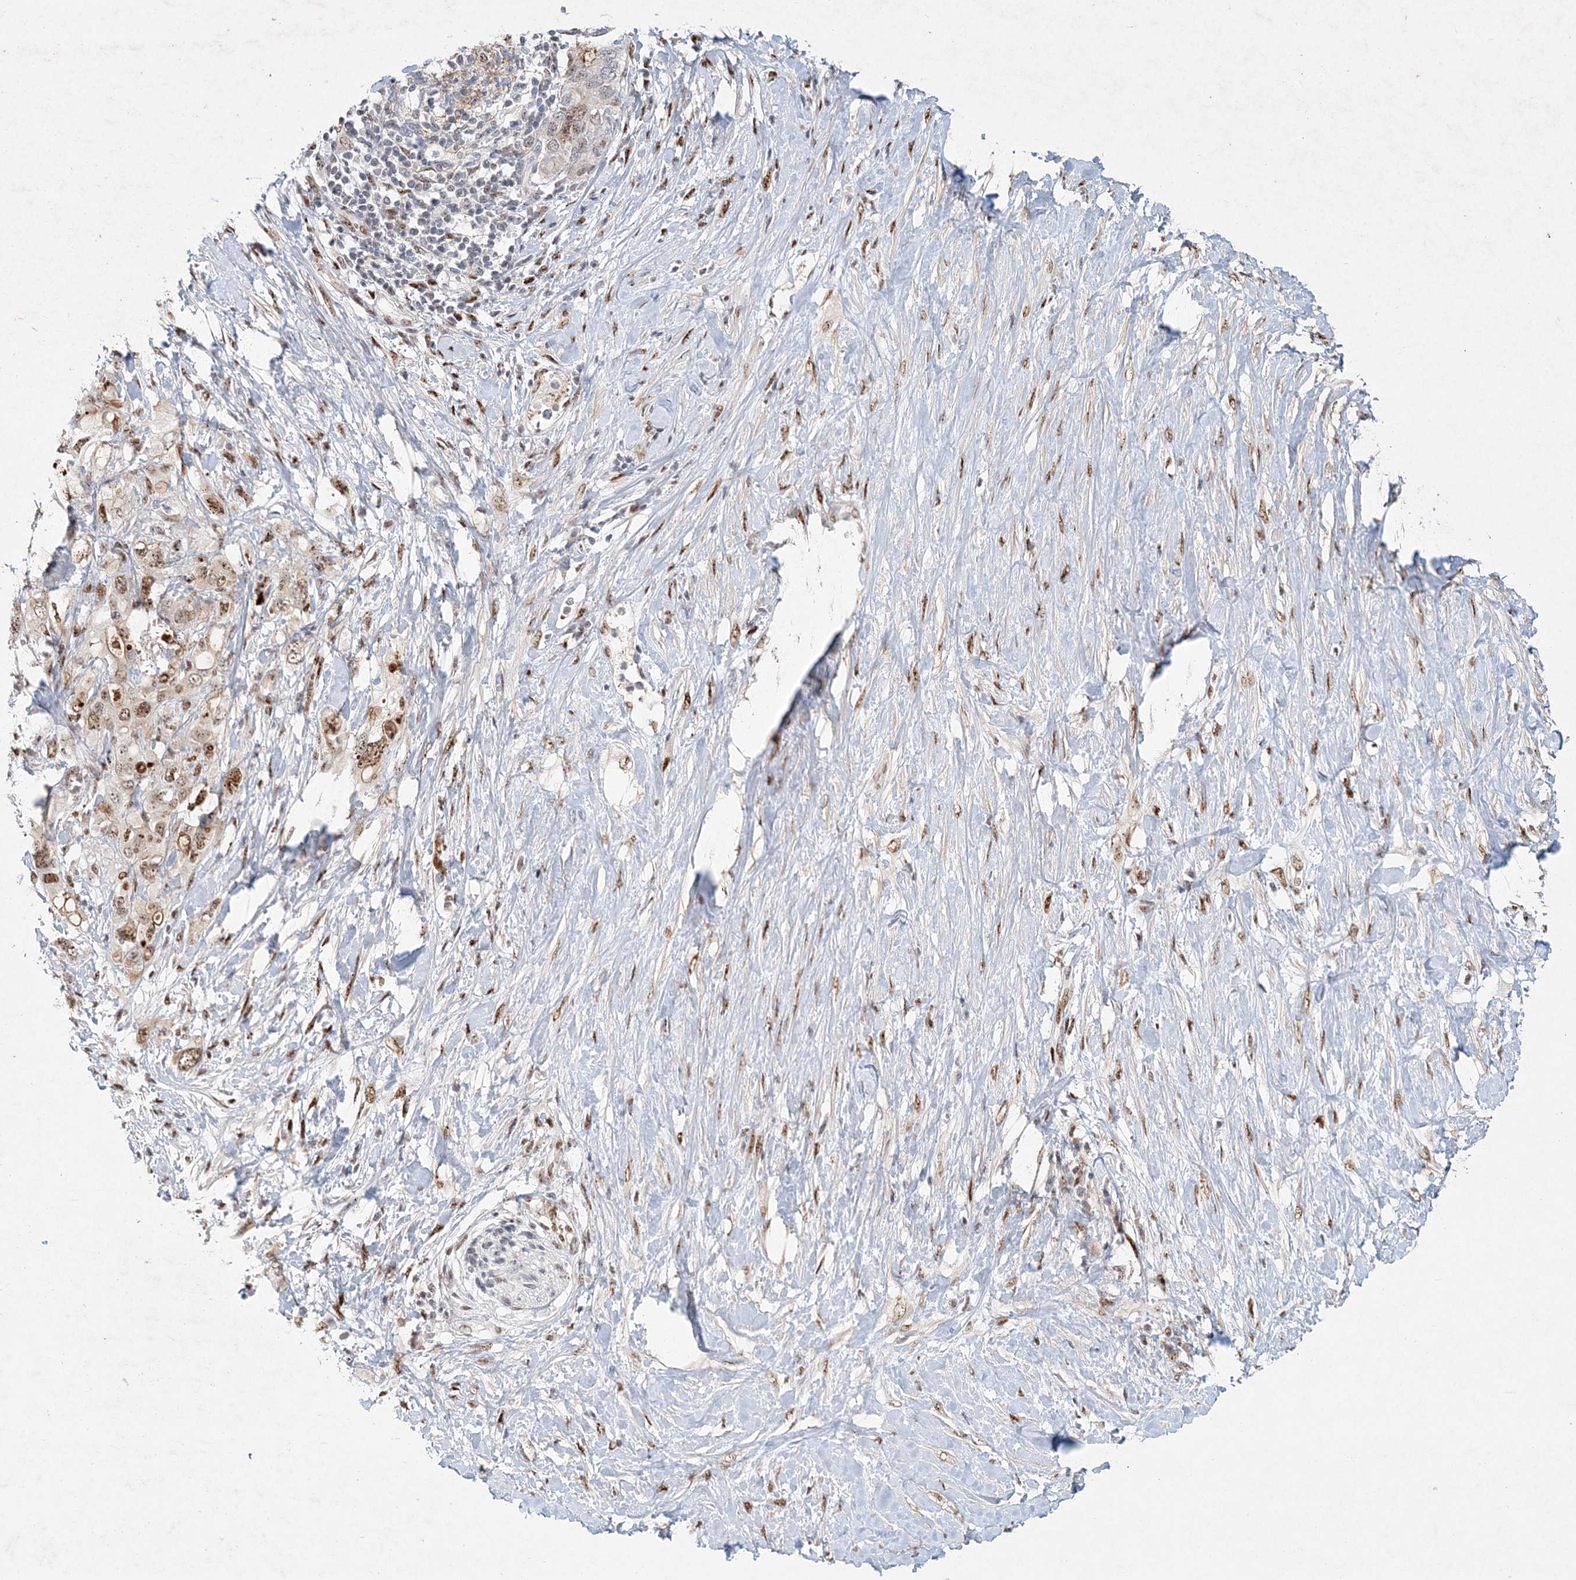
{"staining": {"intensity": "moderate", "quantity": ">75%", "location": "nuclear"}, "tissue": "pancreatic cancer", "cell_type": "Tumor cells", "image_type": "cancer", "snomed": [{"axis": "morphology", "description": "Adenocarcinoma, NOS"}, {"axis": "topography", "description": "Pancreas"}], "caption": "Tumor cells demonstrate moderate nuclear positivity in about >75% of cells in pancreatic cancer.", "gene": "GIN1", "patient": {"sex": "female", "age": 56}}